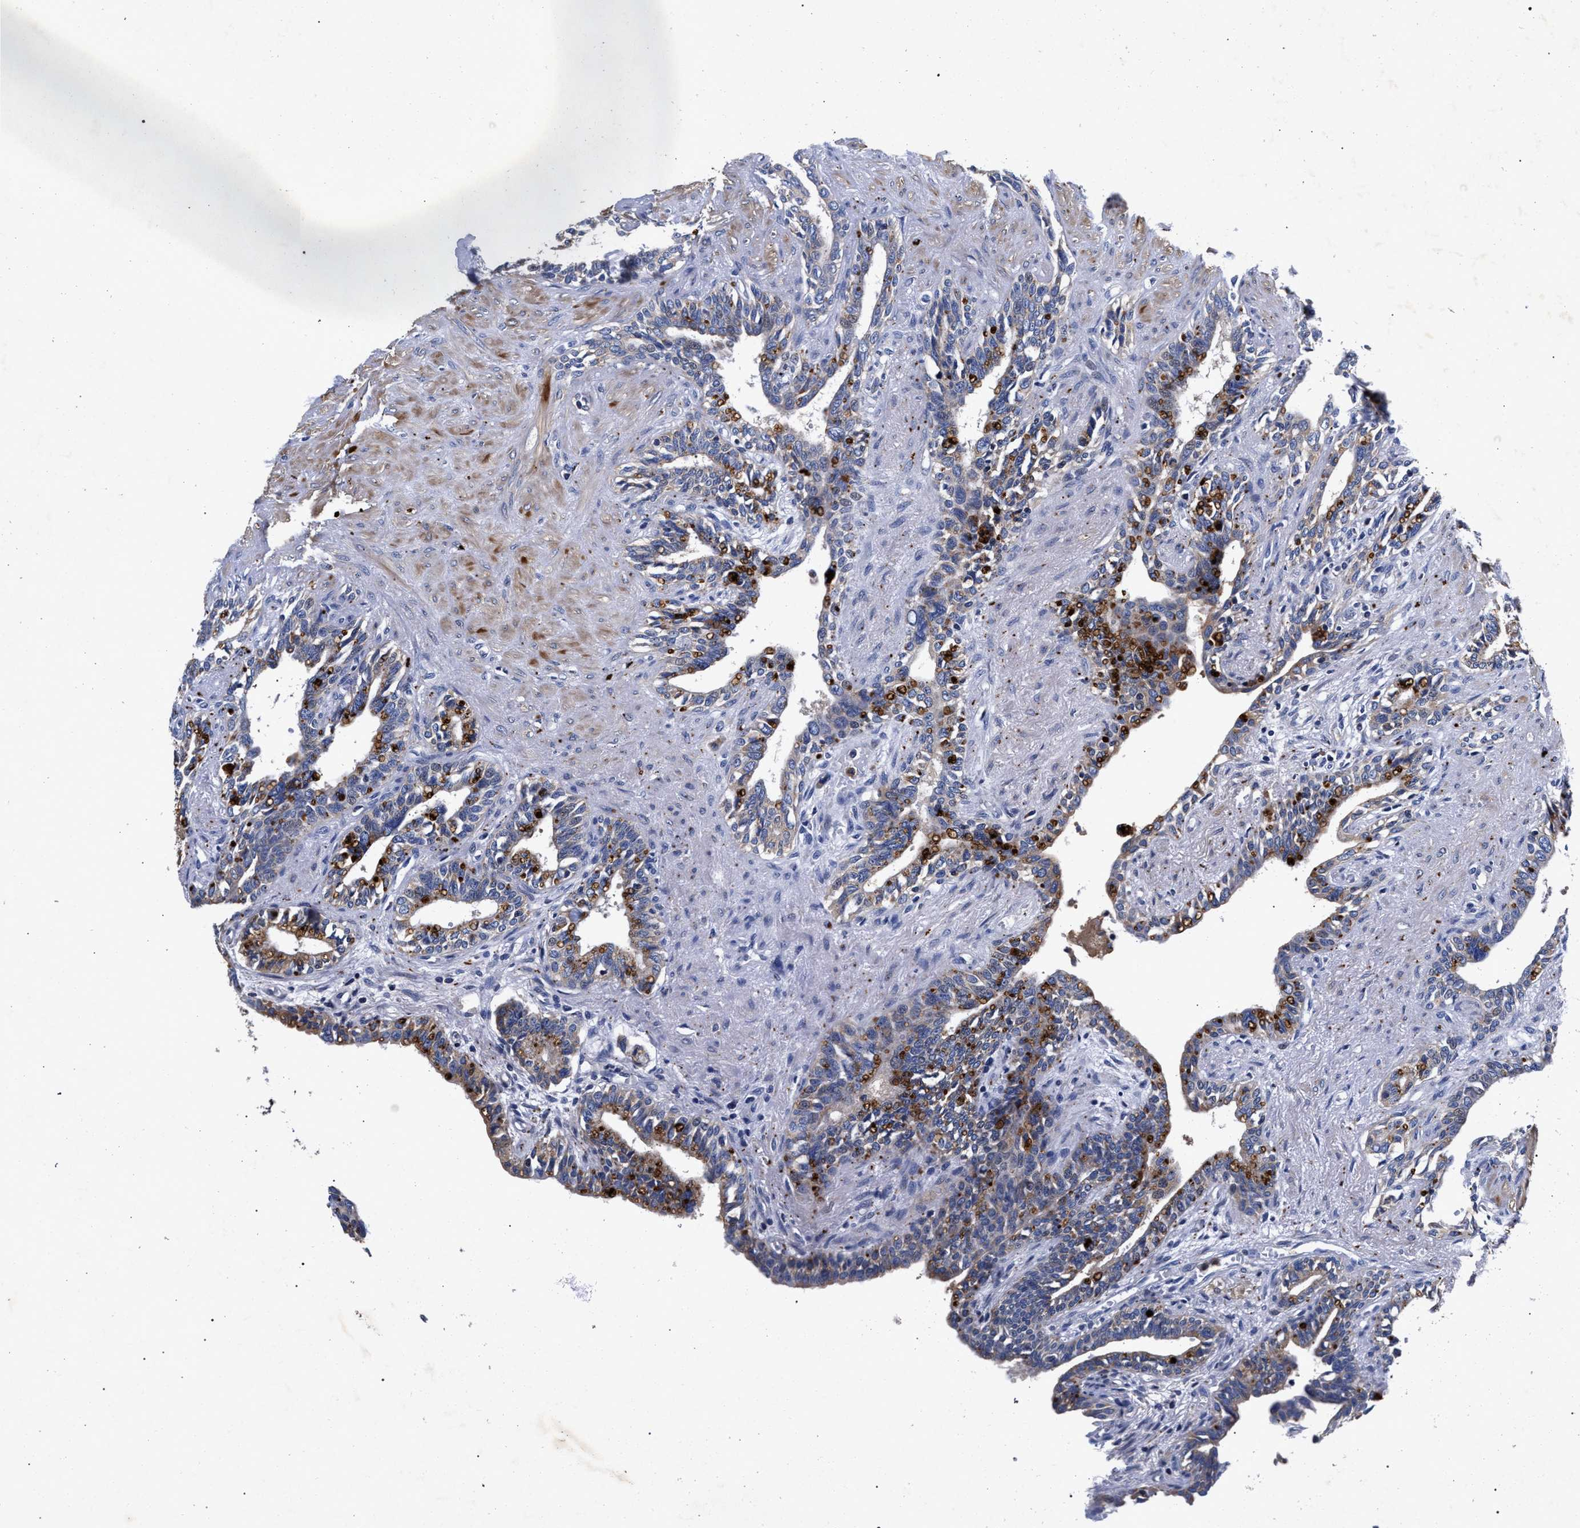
{"staining": {"intensity": "moderate", "quantity": ">75%", "location": "cytoplasmic/membranous"}, "tissue": "seminal vesicle", "cell_type": "Glandular cells", "image_type": "normal", "snomed": [{"axis": "morphology", "description": "Normal tissue, NOS"}, {"axis": "morphology", "description": "Adenocarcinoma, High grade"}, {"axis": "topography", "description": "Prostate"}, {"axis": "topography", "description": "Seminal veicle"}], "caption": "Immunohistochemistry histopathology image of unremarkable seminal vesicle: seminal vesicle stained using immunohistochemistry shows medium levels of moderate protein expression localized specifically in the cytoplasmic/membranous of glandular cells, appearing as a cytoplasmic/membranous brown color.", "gene": "HSD17B14", "patient": {"sex": "male", "age": 55}}